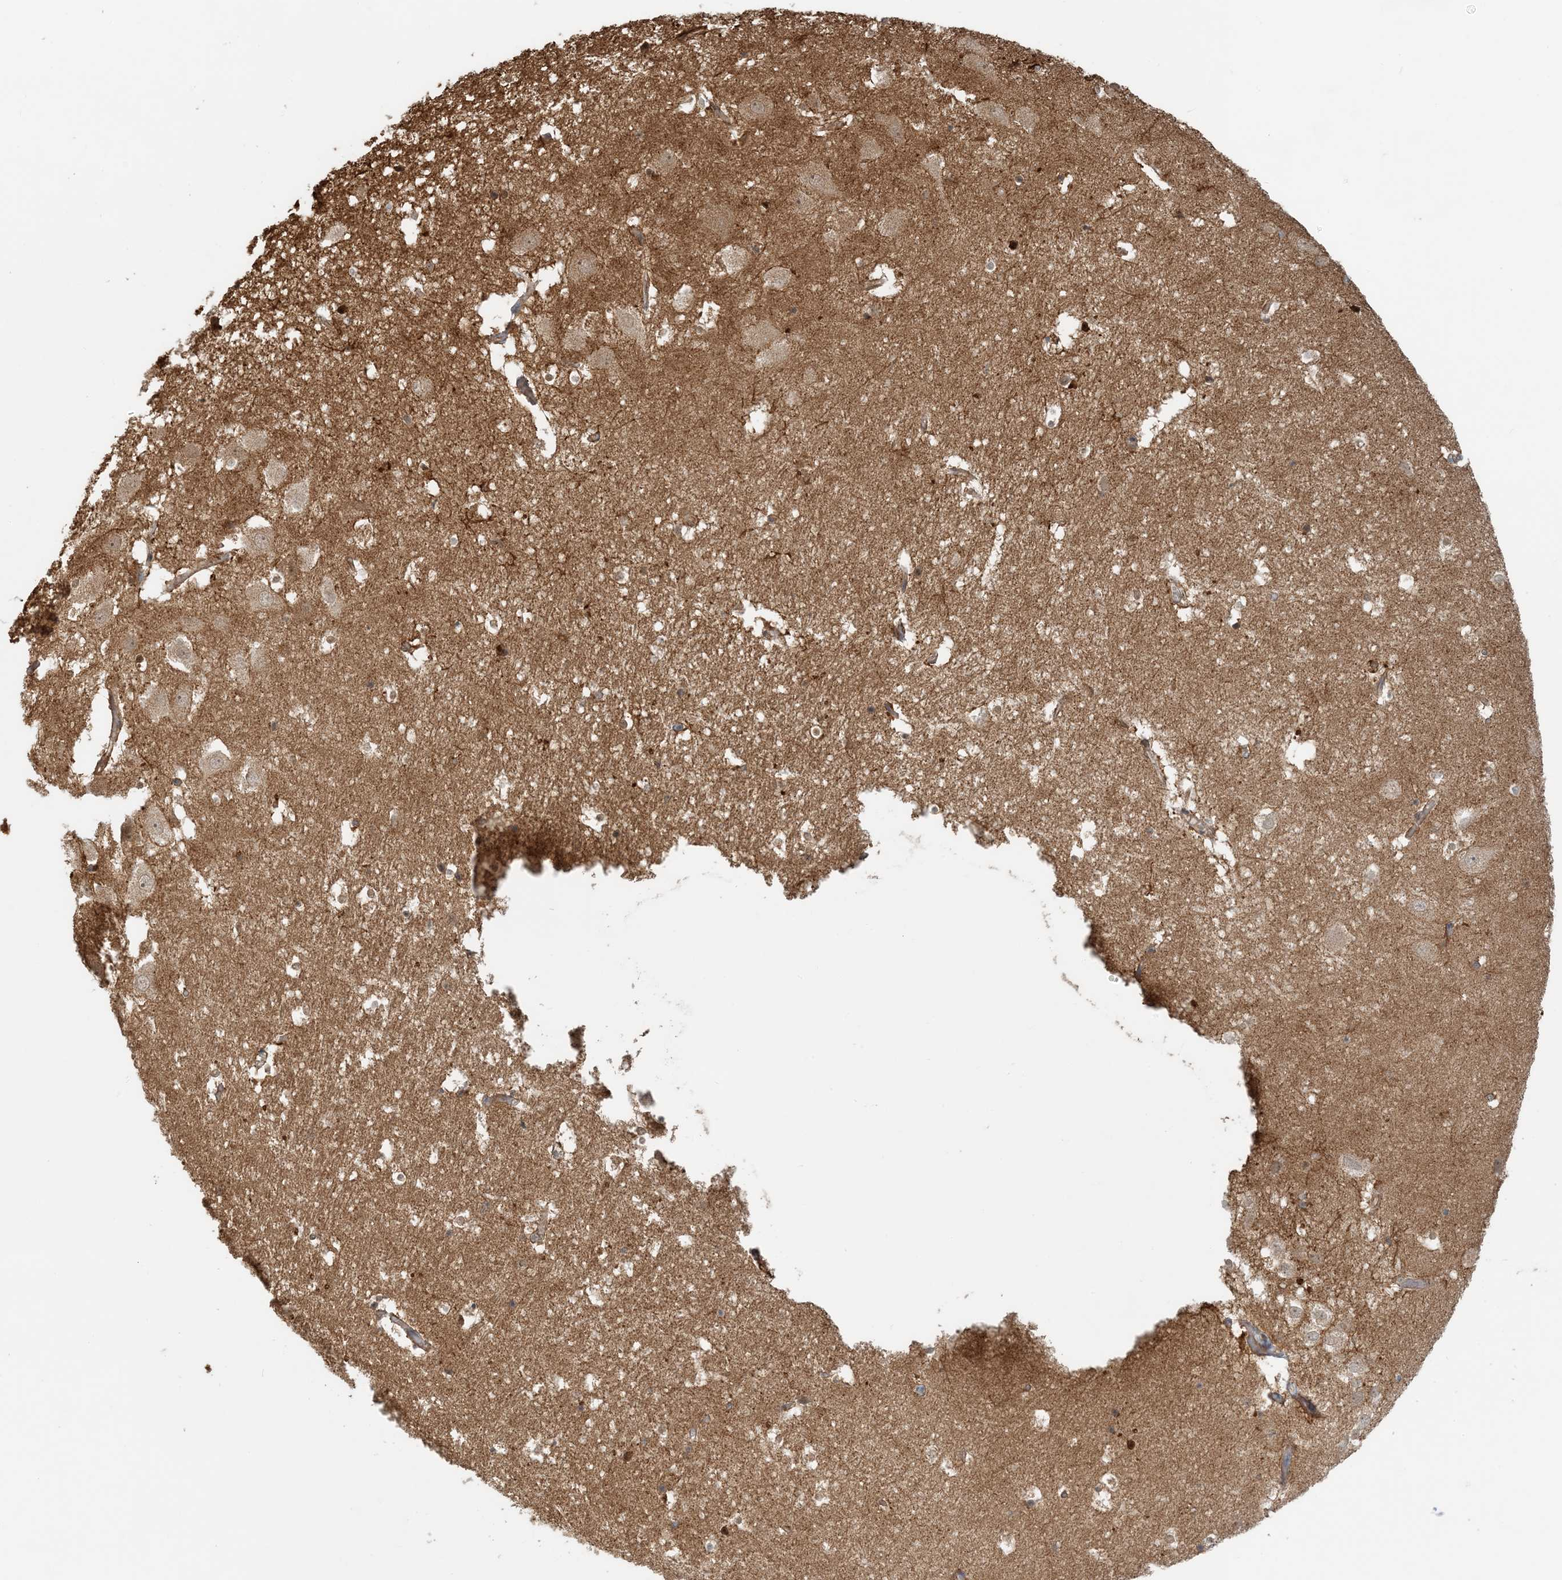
{"staining": {"intensity": "negative", "quantity": "none", "location": "none"}, "tissue": "hippocampus", "cell_type": "Glial cells", "image_type": "normal", "snomed": [{"axis": "morphology", "description": "Normal tissue, NOS"}, {"axis": "topography", "description": "Hippocampus"}], "caption": "Hippocampus was stained to show a protein in brown. There is no significant positivity in glial cells. Brightfield microscopy of immunohistochemistry stained with DAB (brown) and hematoxylin (blue), captured at high magnification.", "gene": "OBI1", "patient": {"sex": "female", "age": 52}}